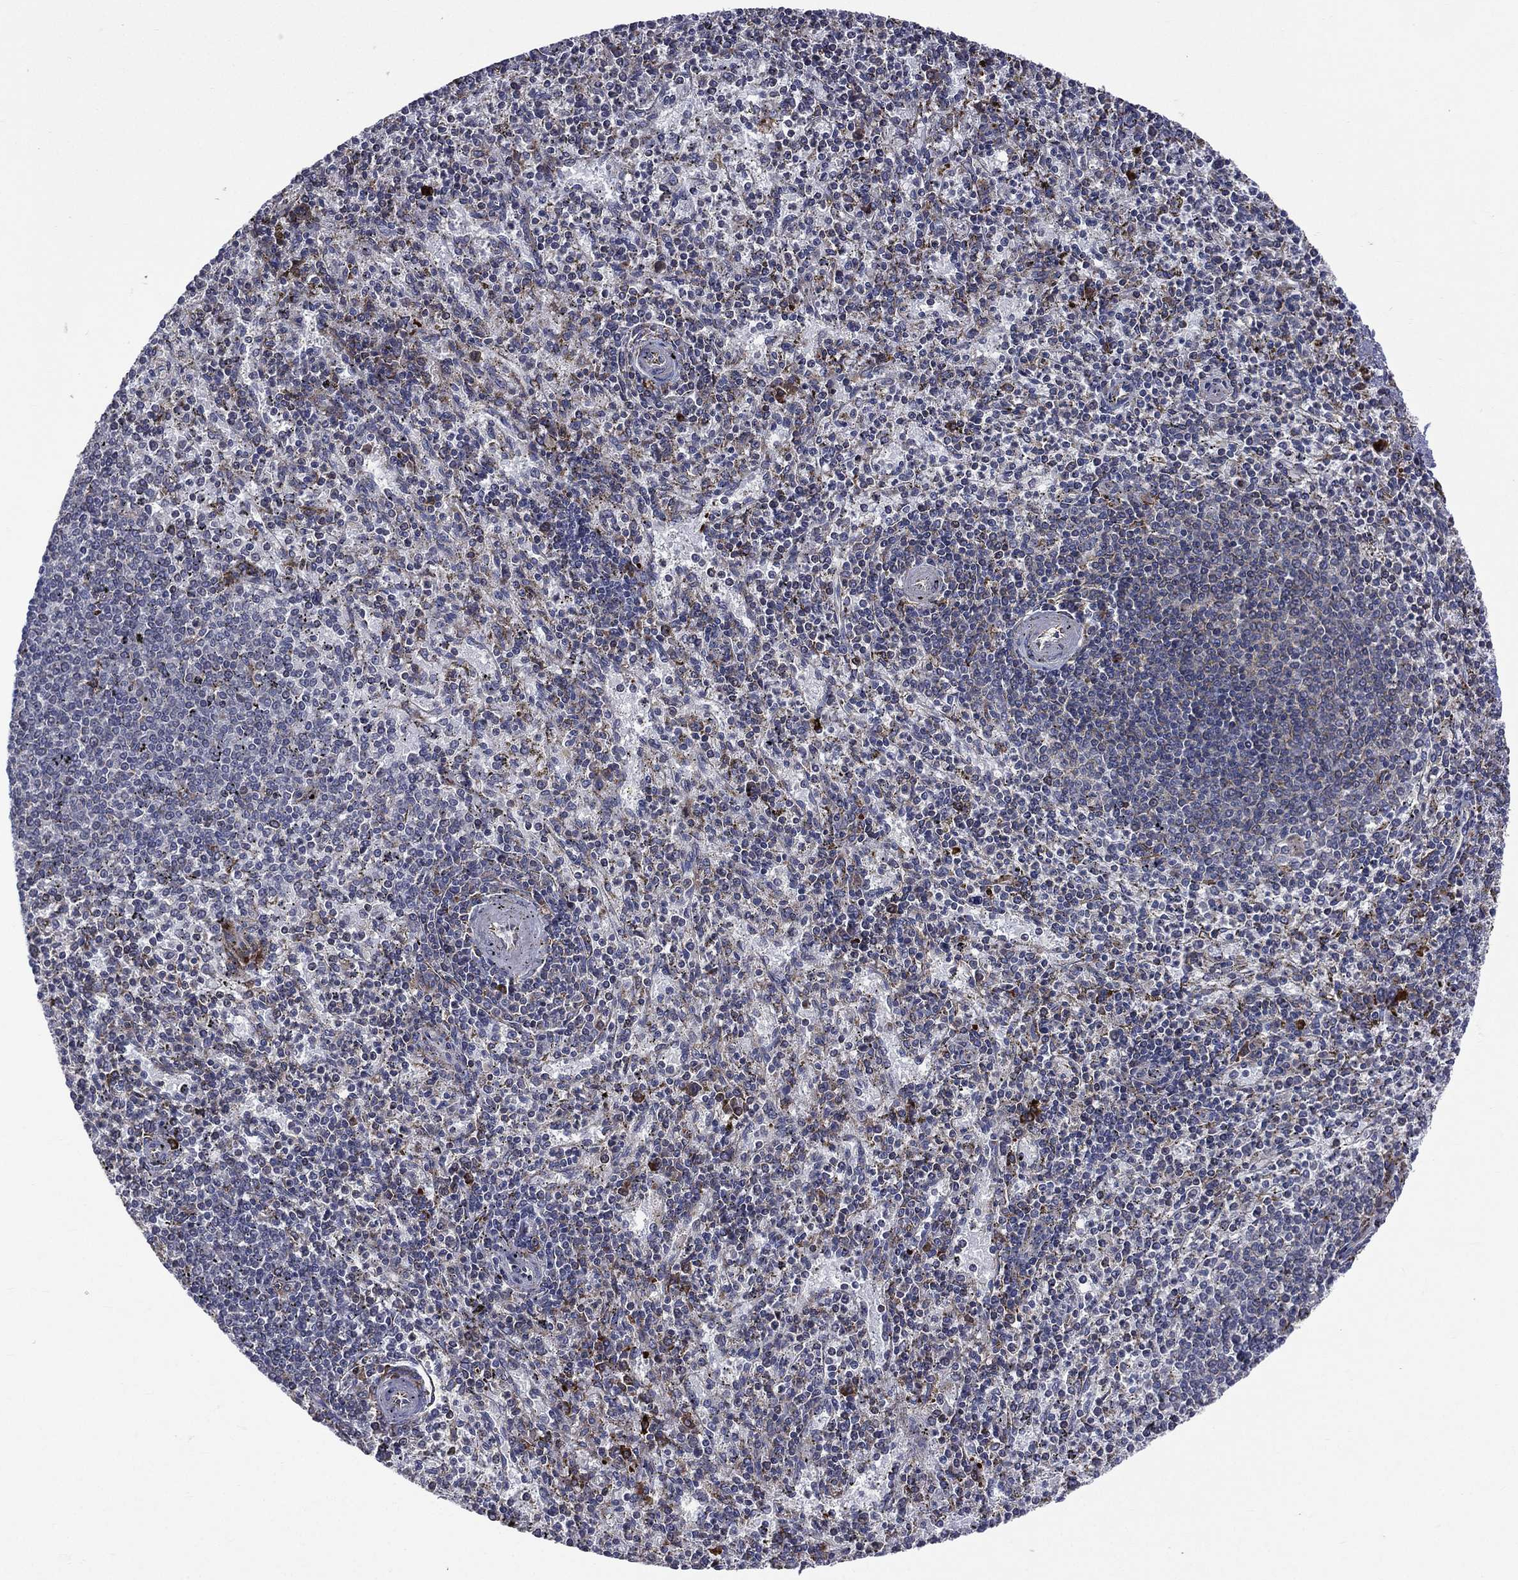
{"staining": {"intensity": "strong", "quantity": "<25%", "location": "cytoplasmic/membranous"}, "tissue": "spleen", "cell_type": "Cells in red pulp", "image_type": "normal", "snomed": [{"axis": "morphology", "description": "Normal tissue, NOS"}, {"axis": "topography", "description": "Spleen"}], "caption": "Immunohistochemistry photomicrograph of normal spleen stained for a protein (brown), which displays medium levels of strong cytoplasmic/membranous positivity in approximately <25% of cells in red pulp.", "gene": "C20orf96", "patient": {"sex": "female", "age": 37}}